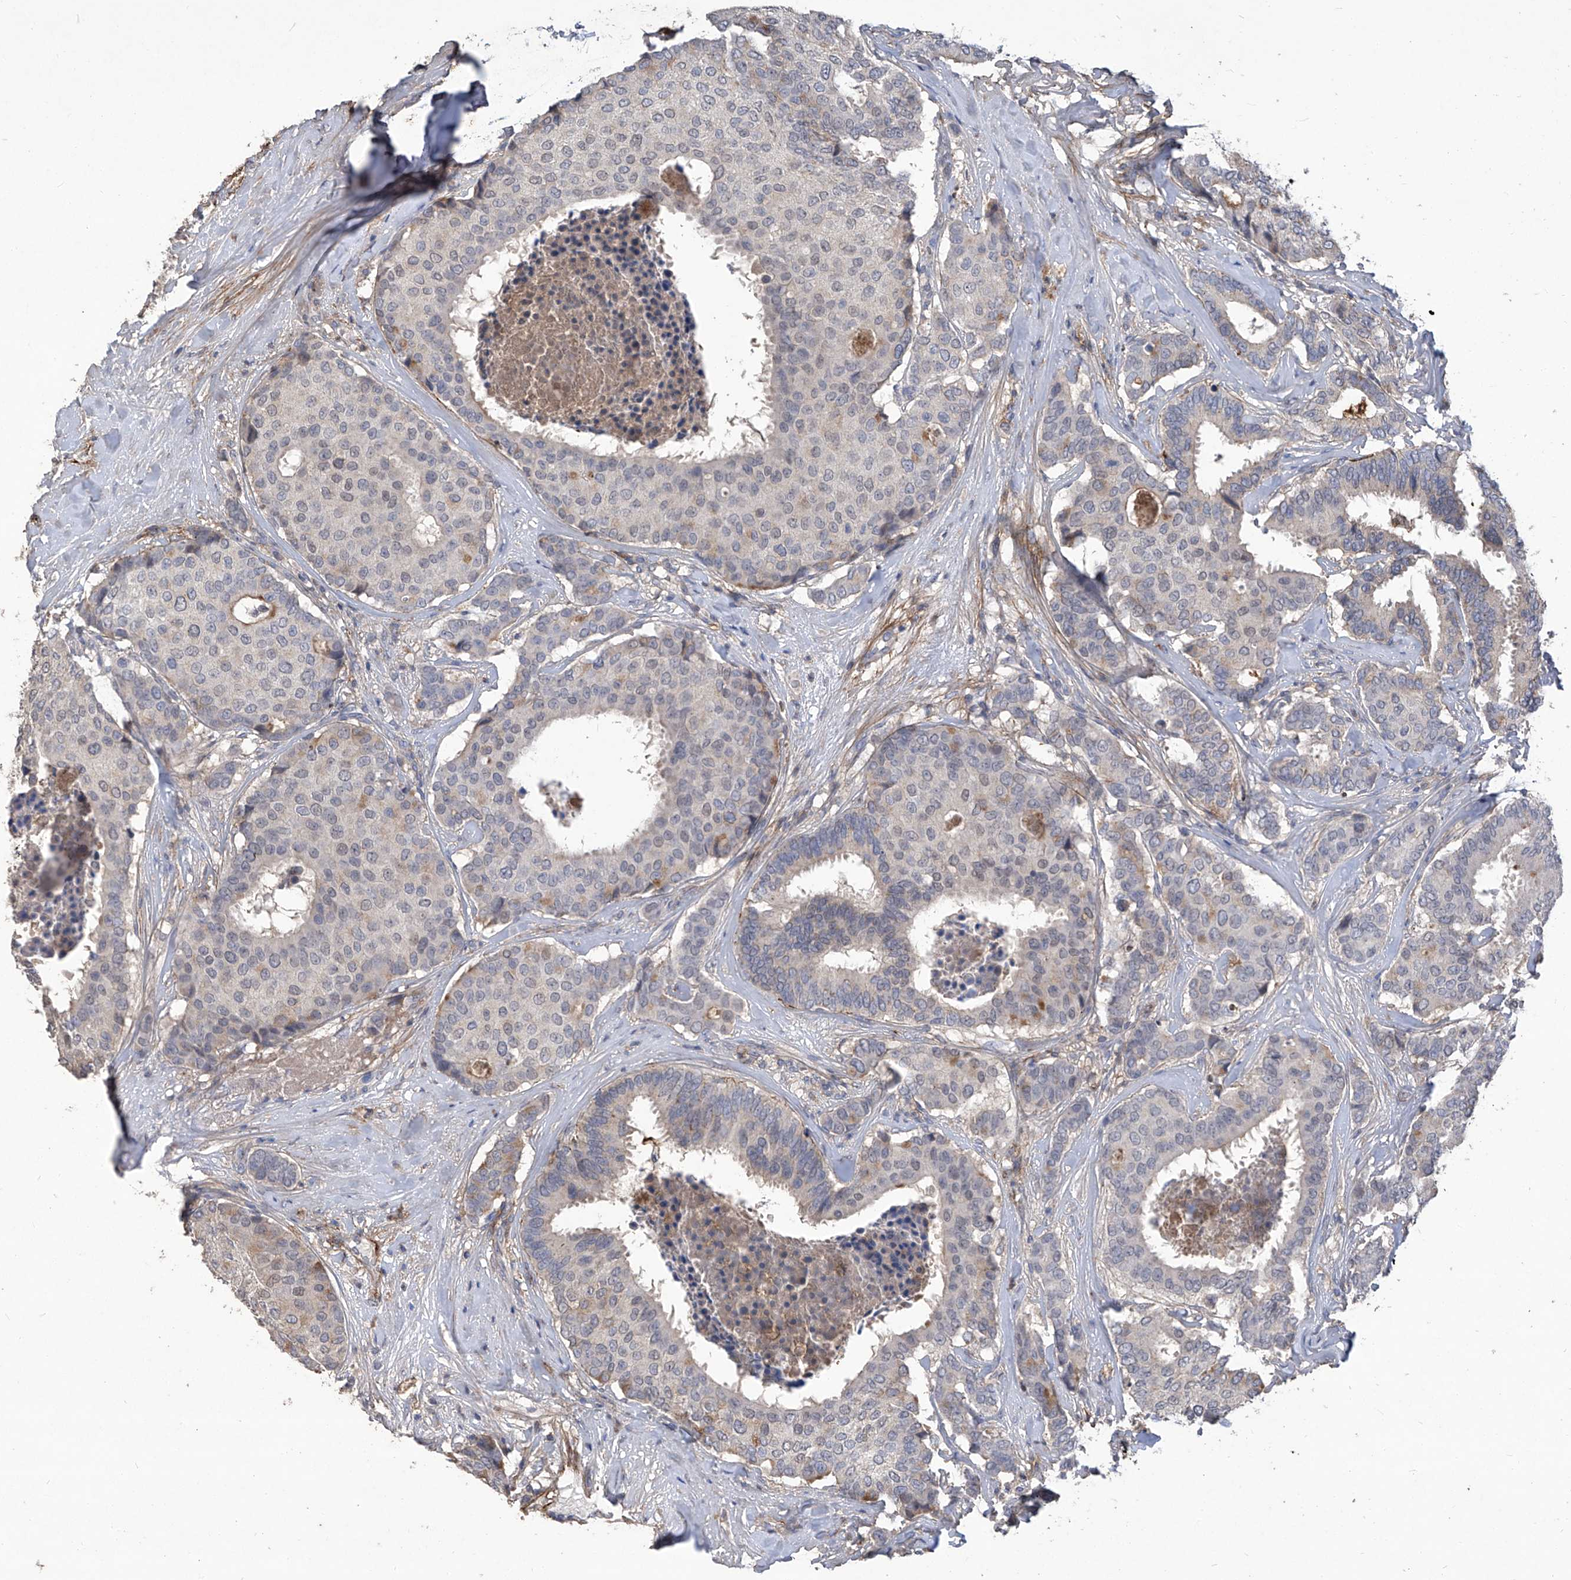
{"staining": {"intensity": "moderate", "quantity": "<25%", "location": "cytoplasmic/membranous"}, "tissue": "breast cancer", "cell_type": "Tumor cells", "image_type": "cancer", "snomed": [{"axis": "morphology", "description": "Duct carcinoma"}, {"axis": "topography", "description": "Breast"}], "caption": "The histopathology image reveals a brown stain indicating the presence of a protein in the cytoplasmic/membranous of tumor cells in infiltrating ductal carcinoma (breast).", "gene": "TXNIP", "patient": {"sex": "female", "age": 75}}